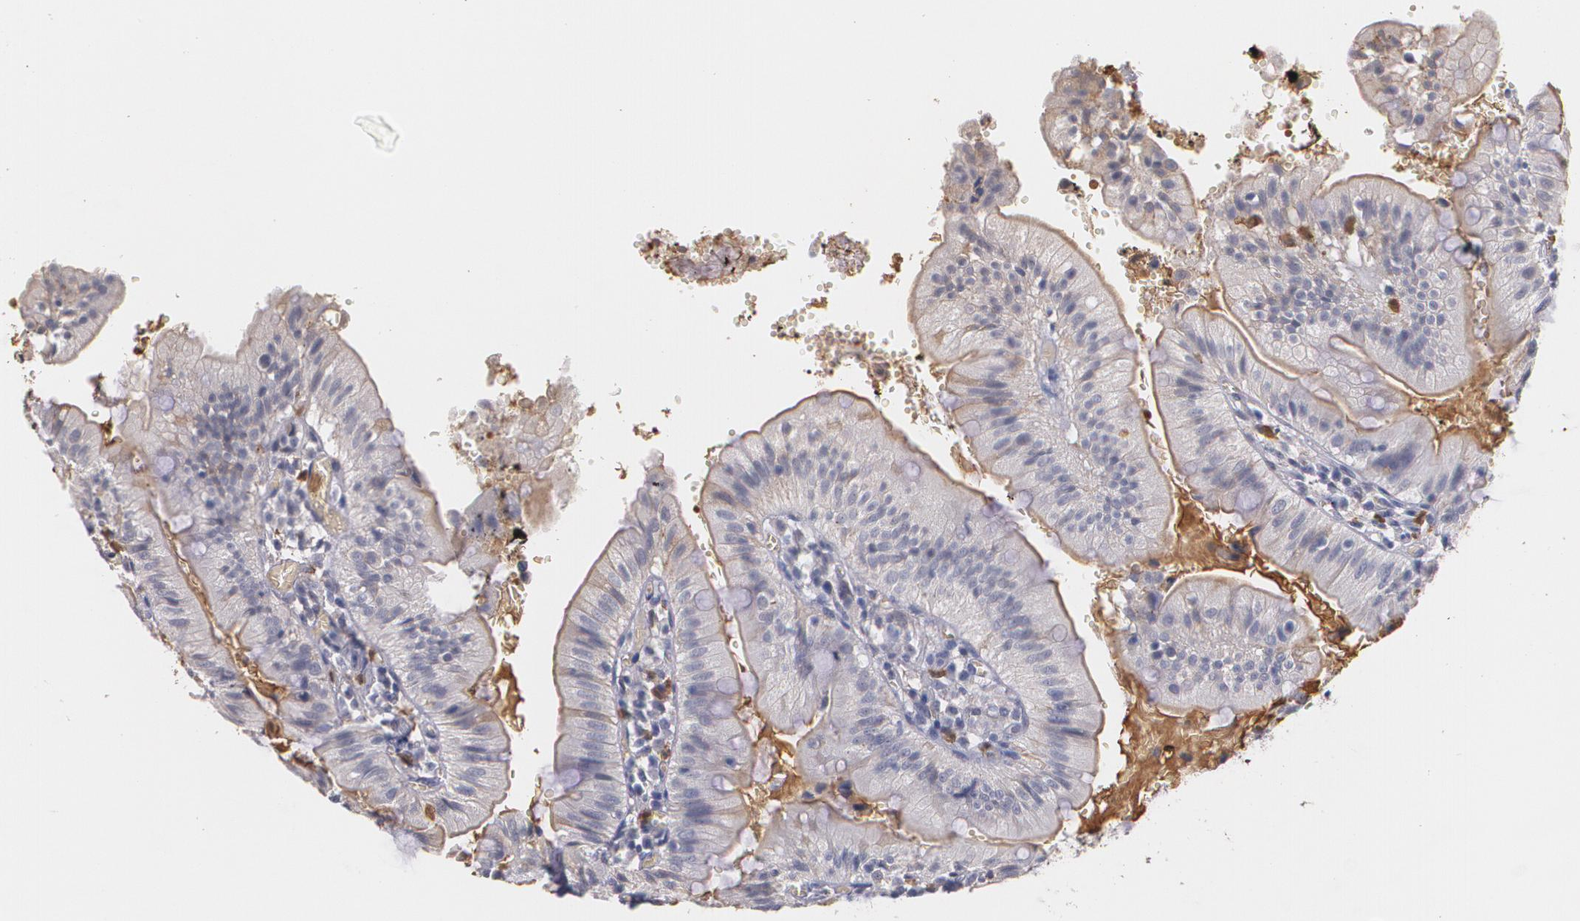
{"staining": {"intensity": "negative", "quantity": "none", "location": "none"}, "tissue": "small intestine", "cell_type": "Glandular cells", "image_type": "normal", "snomed": [{"axis": "morphology", "description": "Normal tissue, NOS"}, {"axis": "topography", "description": "Small intestine"}], "caption": "An immunohistochemistry (IHC) histopathology image of unremarkable small intestine is shown. There is no staining in glandular cells of small intestine.", "gene": "PTS", "patient": {"sex": "male", "age": 71}}